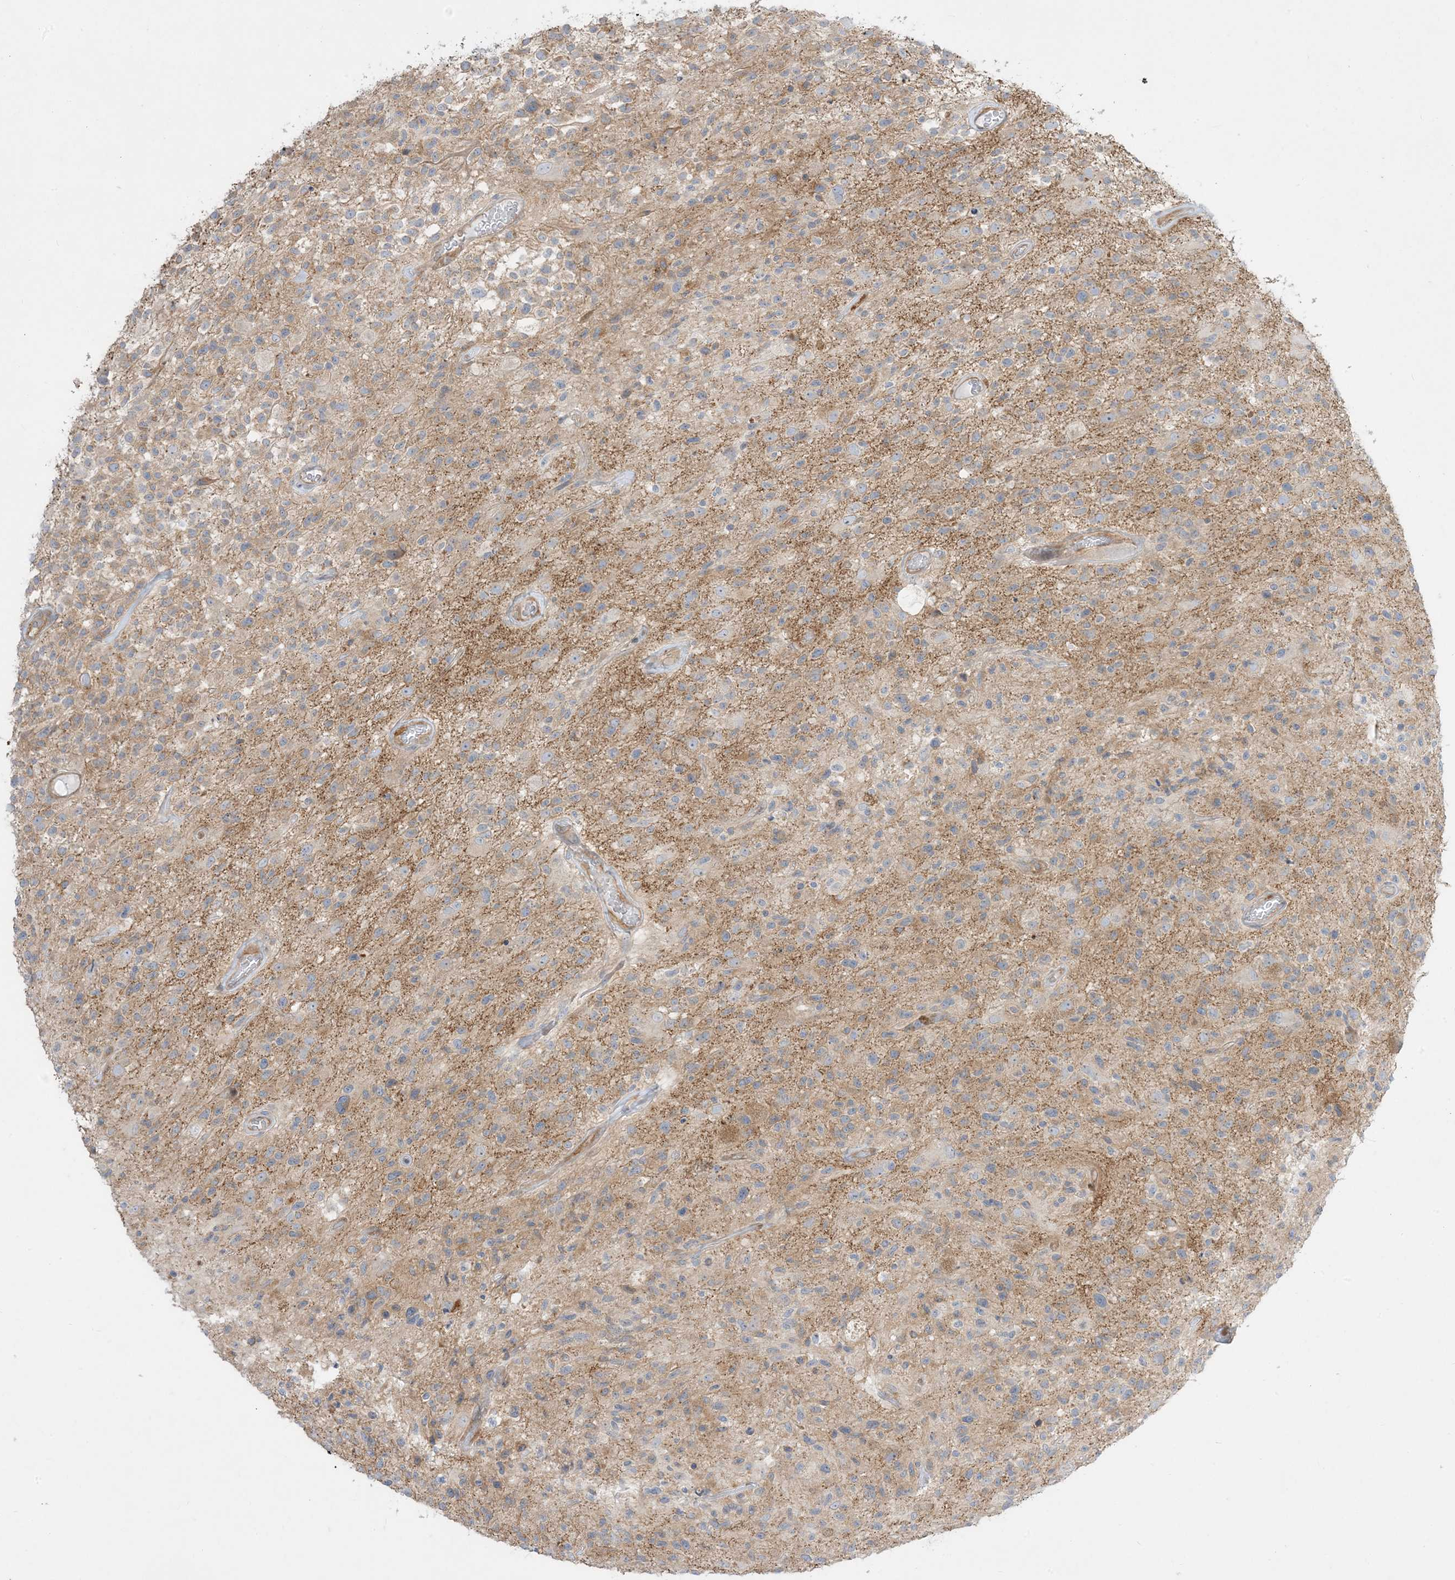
{"staining": {"intensity": "negative", "quantity": "none", "location": "none"}, "tissue": "glioma", "cell_type": "Tumor cells", "image_type": "cancer", "snomed": [{"axis": "morphology", "description": "Glioma, malignant, High grade"}, {"axis": "morphology", "description": "Glioblastoma, NOS"}, {"axis": "topography", "description": "Brain"}], "caption": "Immunohistochemical staining of glioma demonstrates no significant positivity in tumor cells.", "gene": "ARHGEF9", "patient": {"sex": "male", "age": 60}}